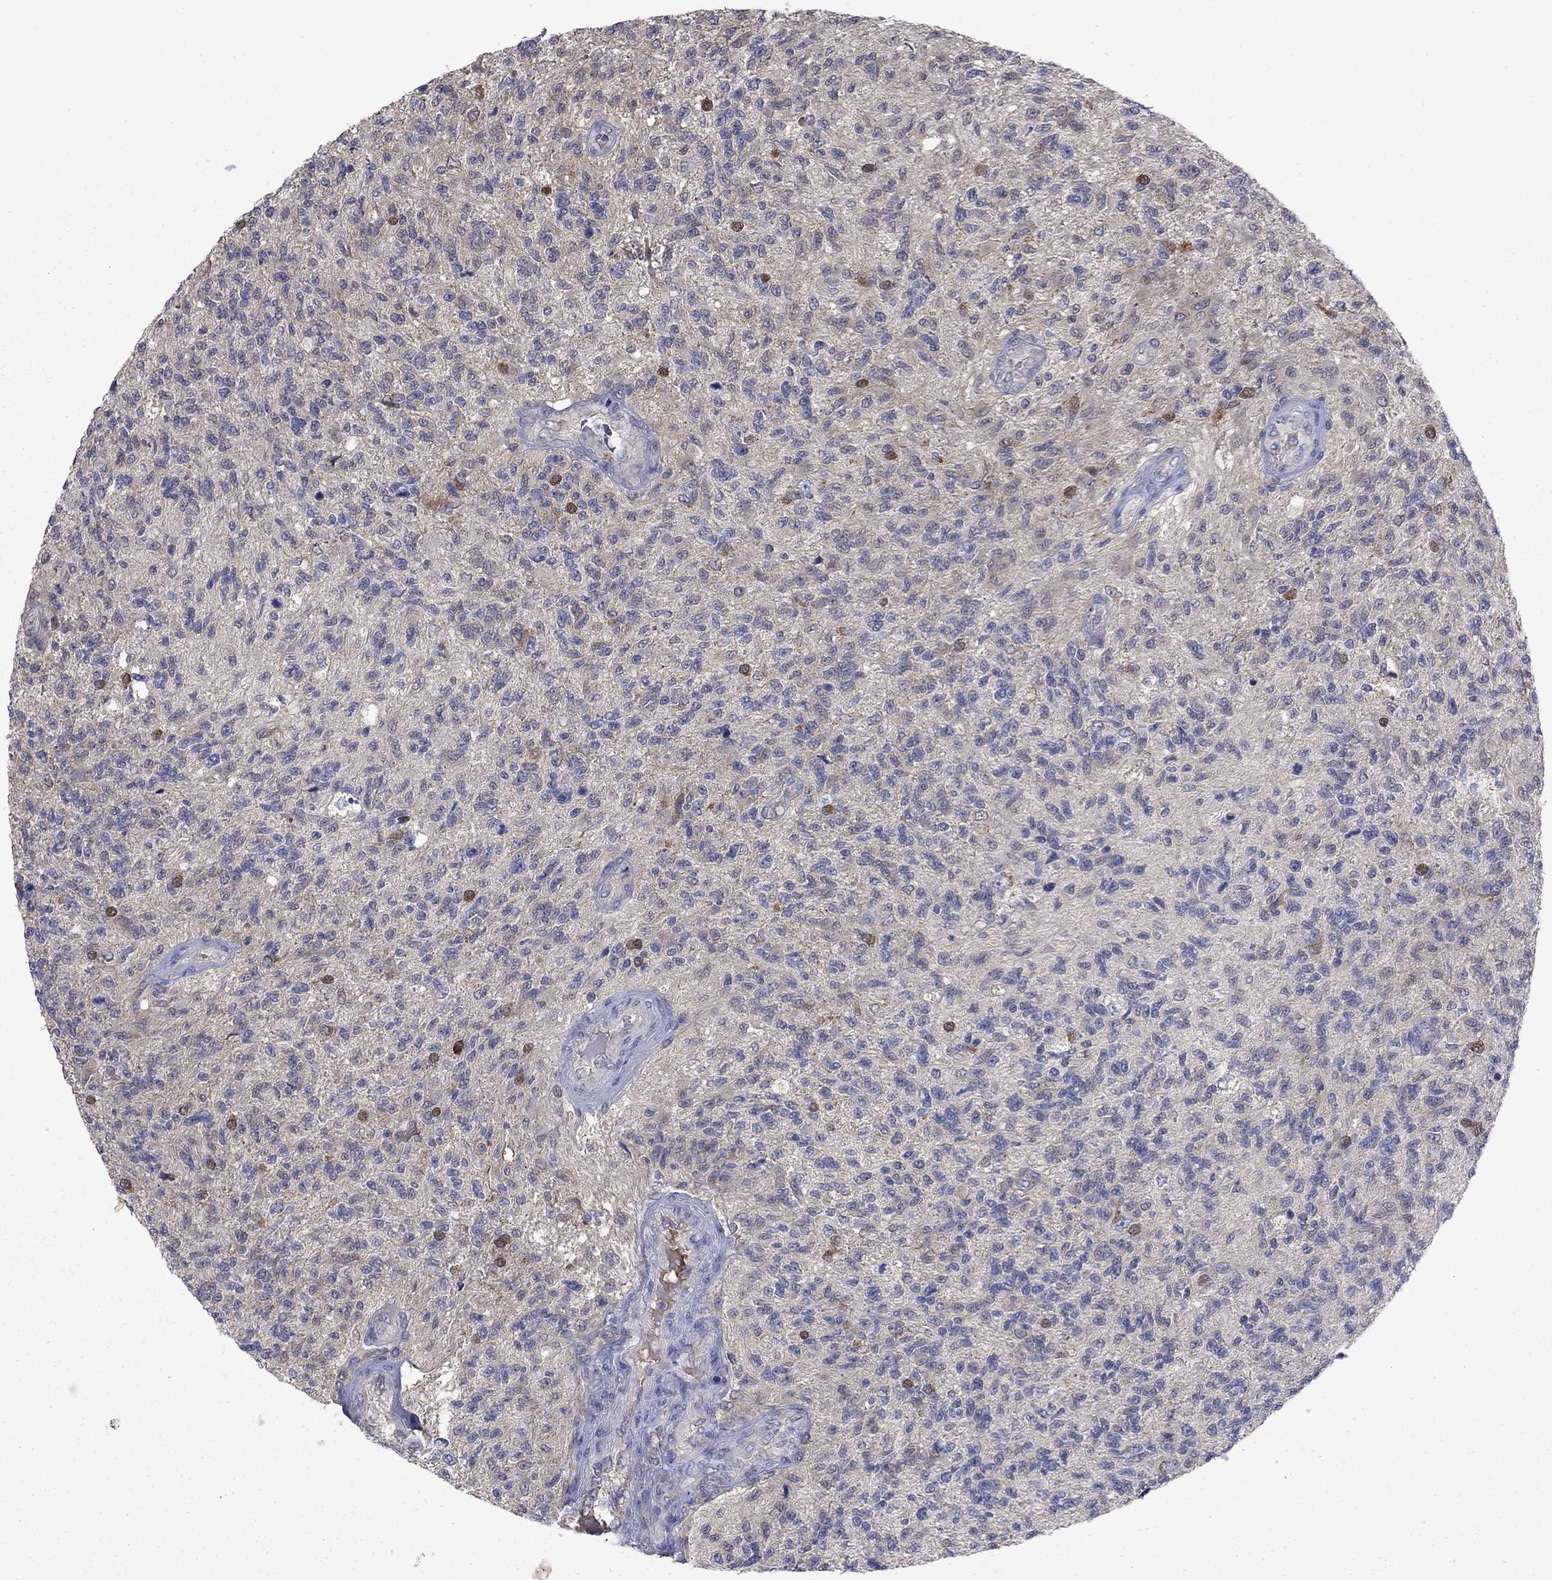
{"staining": {"intensity": "negative", "quantity": "none", "location": "none"}, "tissue": "glioma", "cell_type": "Tumor cells", "image_type": "cancer", "snomed": [{"axis": "morphology", "description": "Glioma, malignant, High grade"}, {"axis": "topography", "description": "Brain"}], "caption": "High power microscopy image of an immunohistochemistry (IHC) micrograph of malignant high-grade glioma, revealing no significant positivity in tumor cells.", "gene": "GRHPR", "patient": {"sex": "male", "age": 56}}